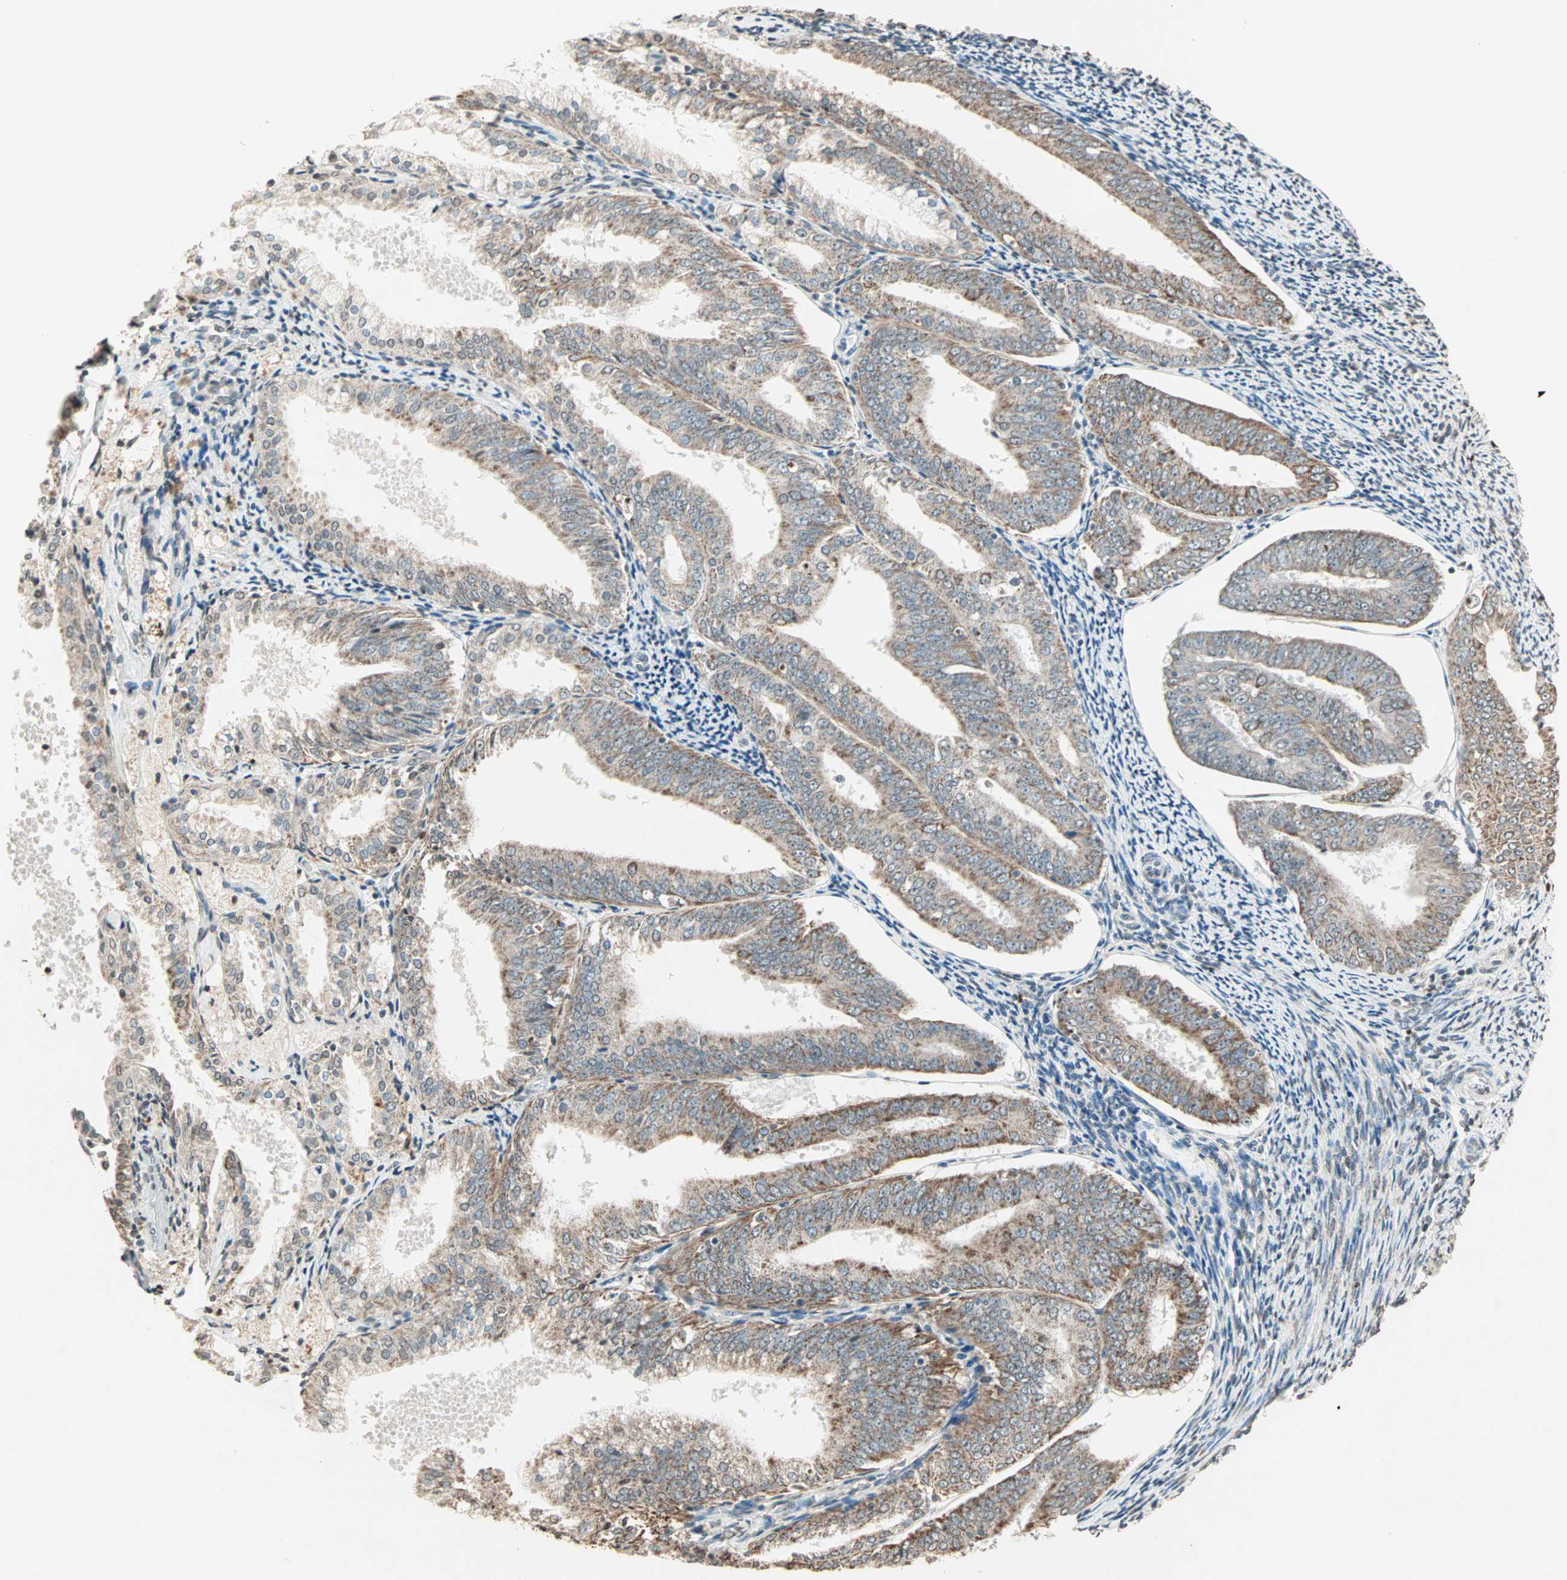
{"staining": {"intensity": "moderate", "quantity": ">75%", "location": "cytoplasmic/membranous"}, "tissue": "endometrial cancer", "cell_type": "Tumor cells", "image_type": "cancer", "snomed": [{"axis": "morphology", "description": "Adenocarcinoma, NOS"}, {"axis": "topography", "description": "Endometrium"}], "caption": "Immunohistochemical staining of endometrial cancer (adenocarcinoma) demonstrates medium levels of moderate cytoplasmic/membranous staining in approximately >75% of tumor cells.", "gene": "PRELID1", "patient": {"sex": "female", "age": 63}}